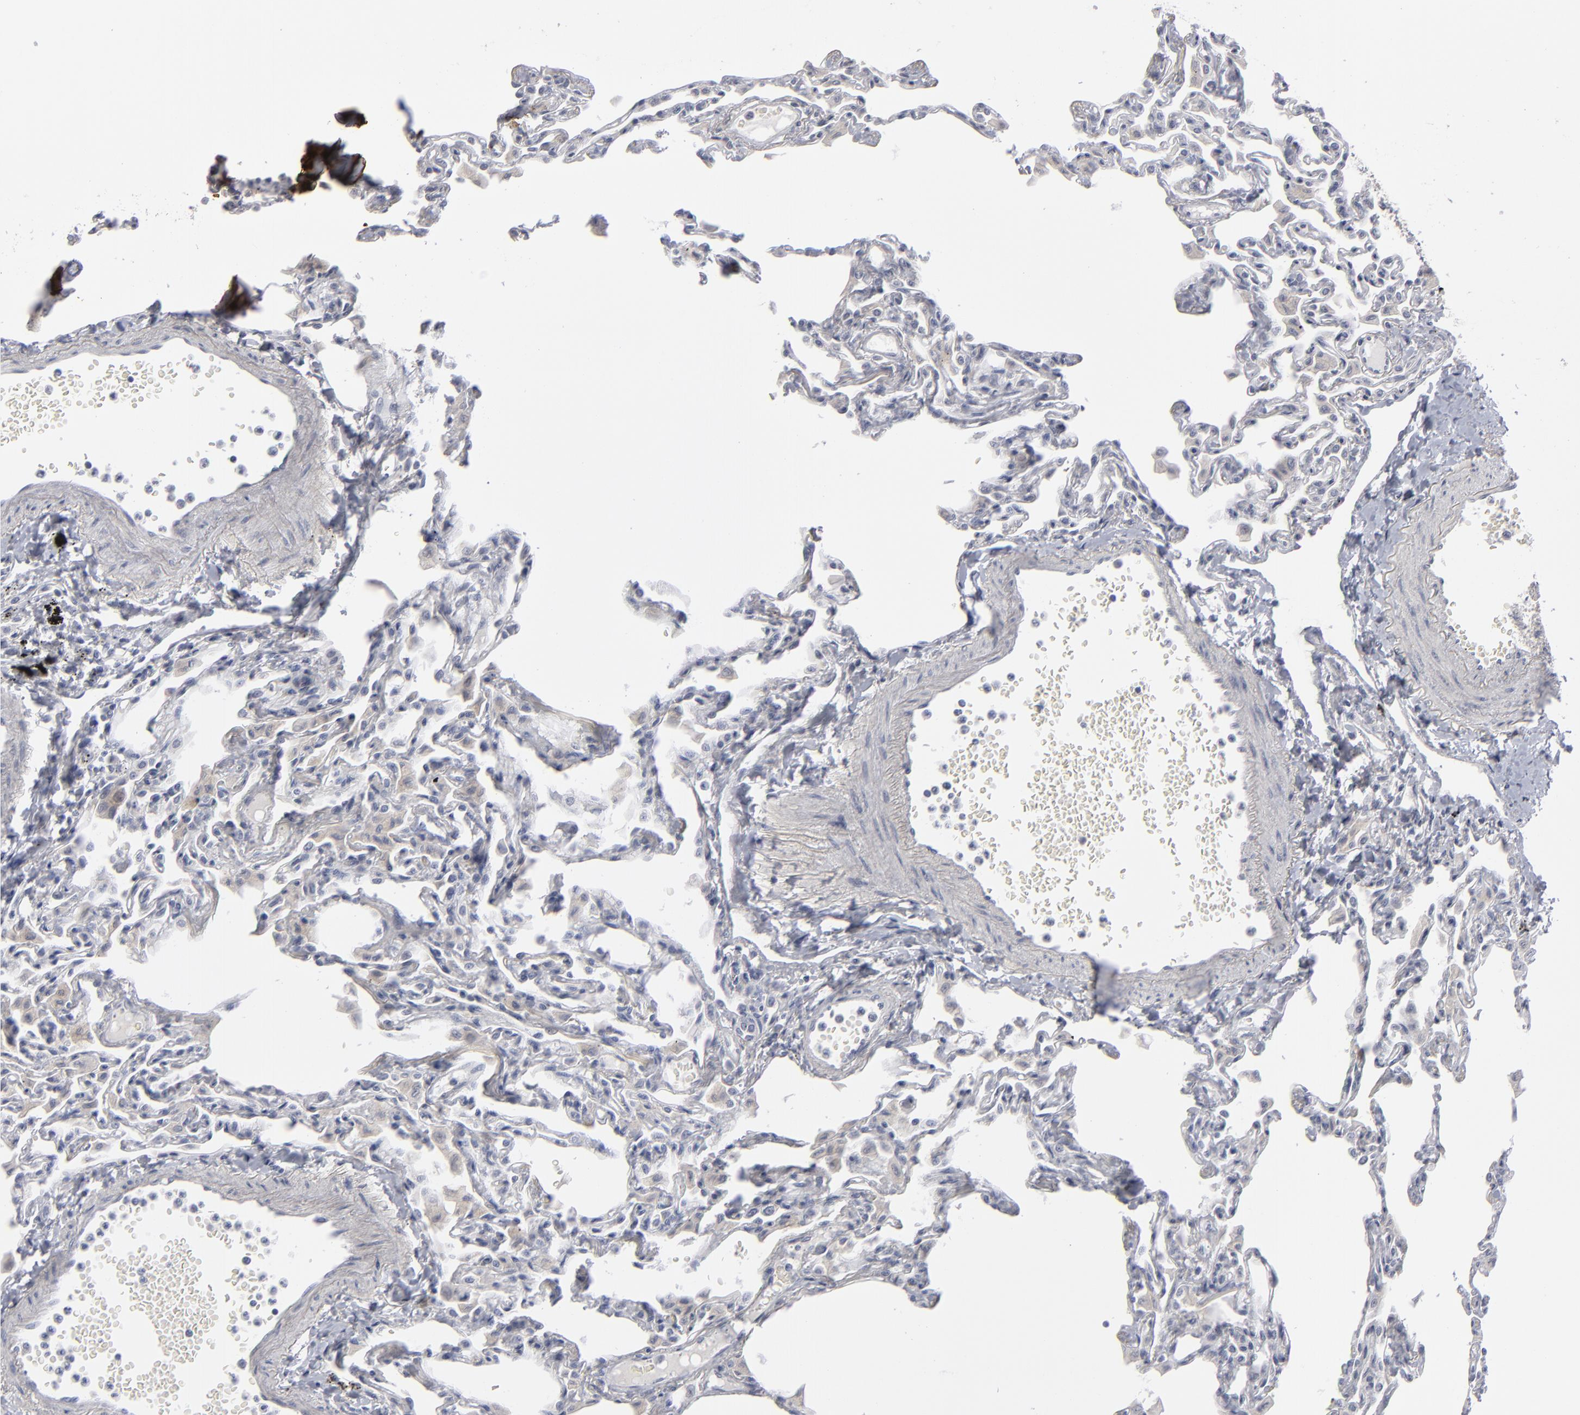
{"staining": {"intensity": "negative", "quantity": "none", "location": "none"}, "tissue": "lung", "cell_type": "Alveolar cells", "image_type": "normal", "snomed": [{"axis": "morphology", "description": "Normal tissue, NOS"}, {"axis": "topography", "description": "Lung"}], "caption": "This is an immunohistochemistry (IHC) histopathology image of normal lung. There is no staining in alveolar cells.", "gene": "KIAA1210", "patient": {"sex": "female", "age": 49}}